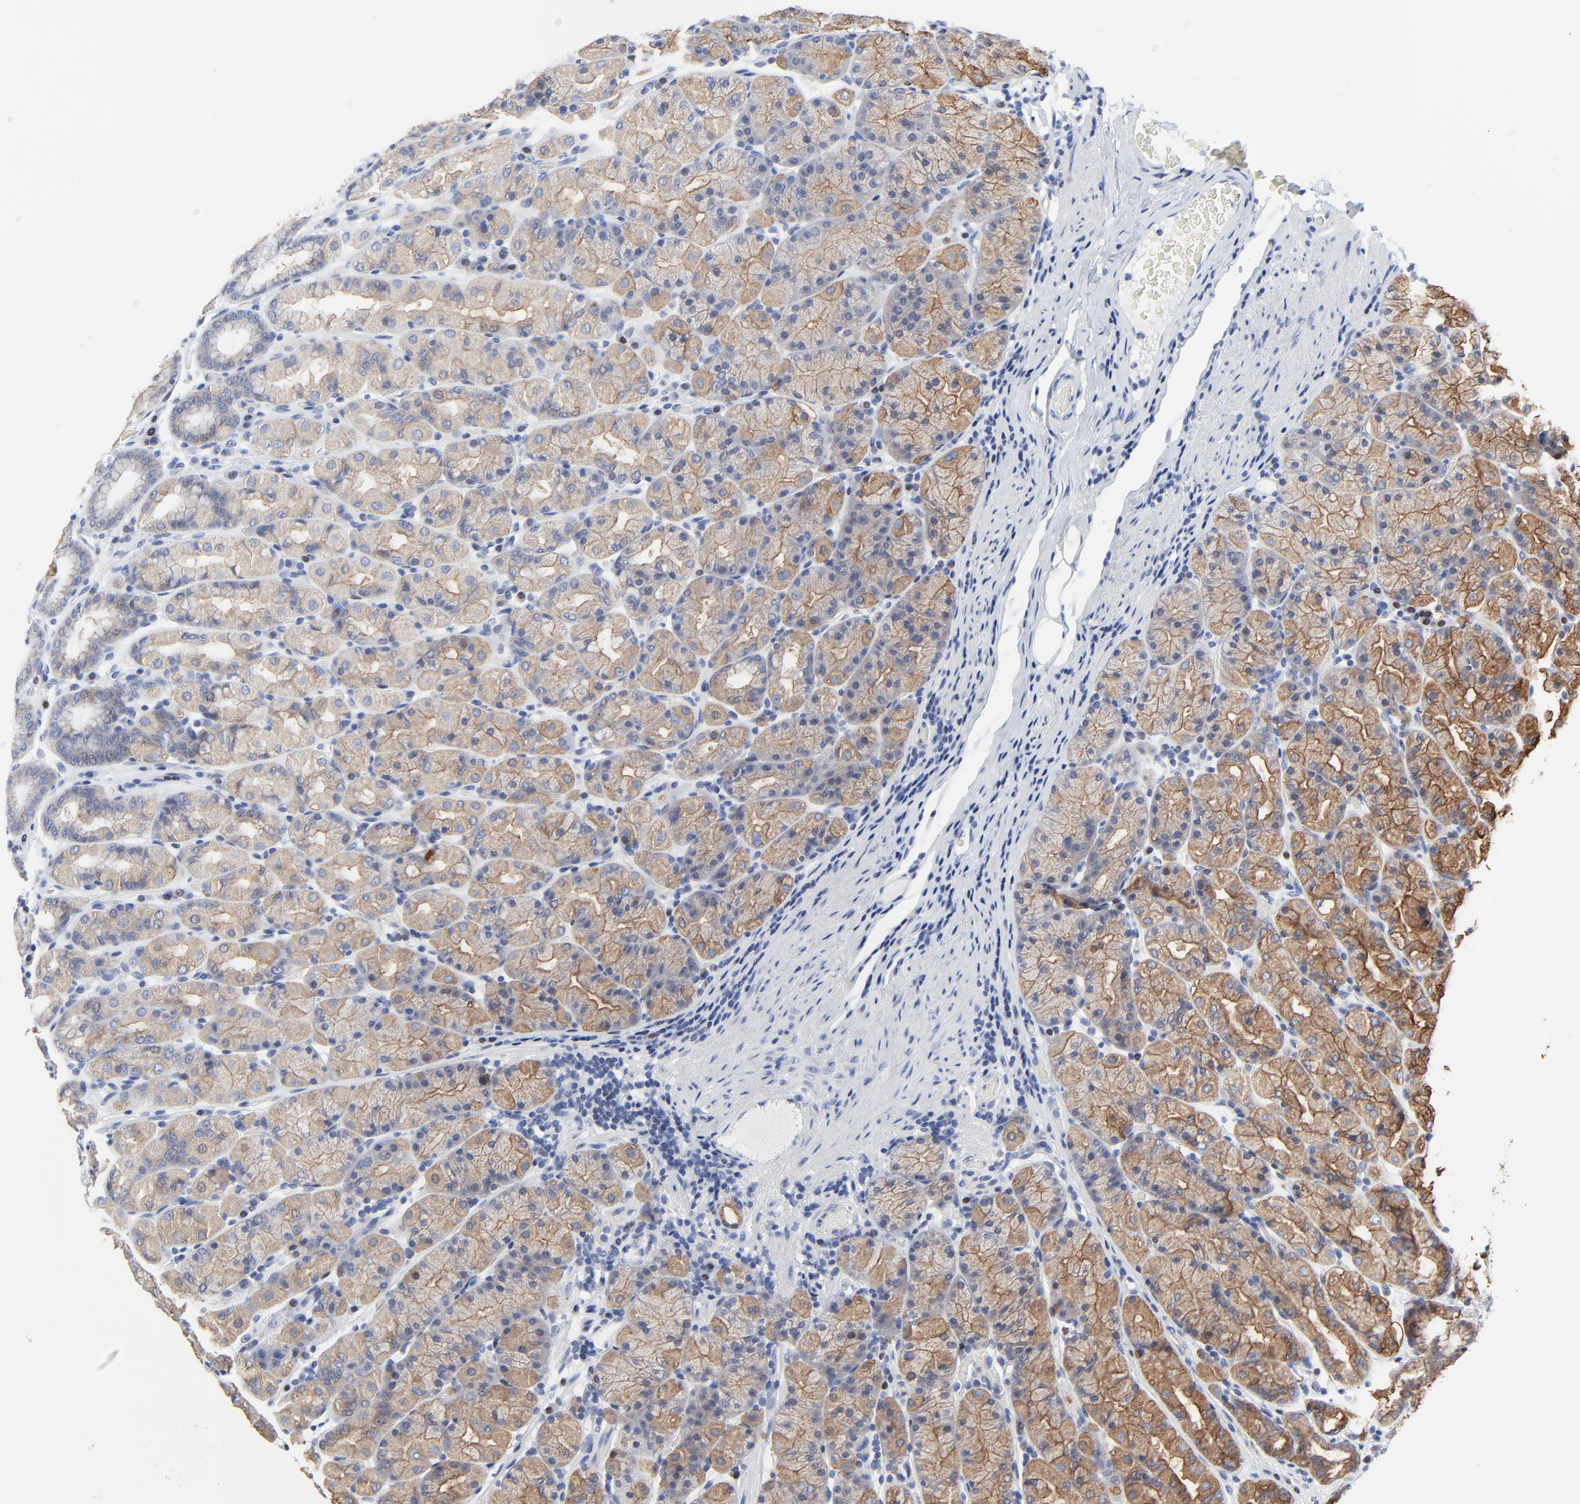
{"staining": {"intensity": "moderate", "quantity": "25%-75%", "location": "cytoplasmic/membranous"}, "tissue": "stomach", "cell_type": "Glandular cells", "image_type": "normal", "snomed": [{"axis": "morphology", "description": "Normal tissue, NOS"}, {"axis": "topography", "description": "Stomach, upper"}], "caption": "Human stomach stained for a protein (brown) reveals moderate cytoplasmic/membranous positive expression in approximately 25%-75% of glandular cells.", "gene": "LNX1", "patient": {"sex": "male", "age": 68}}